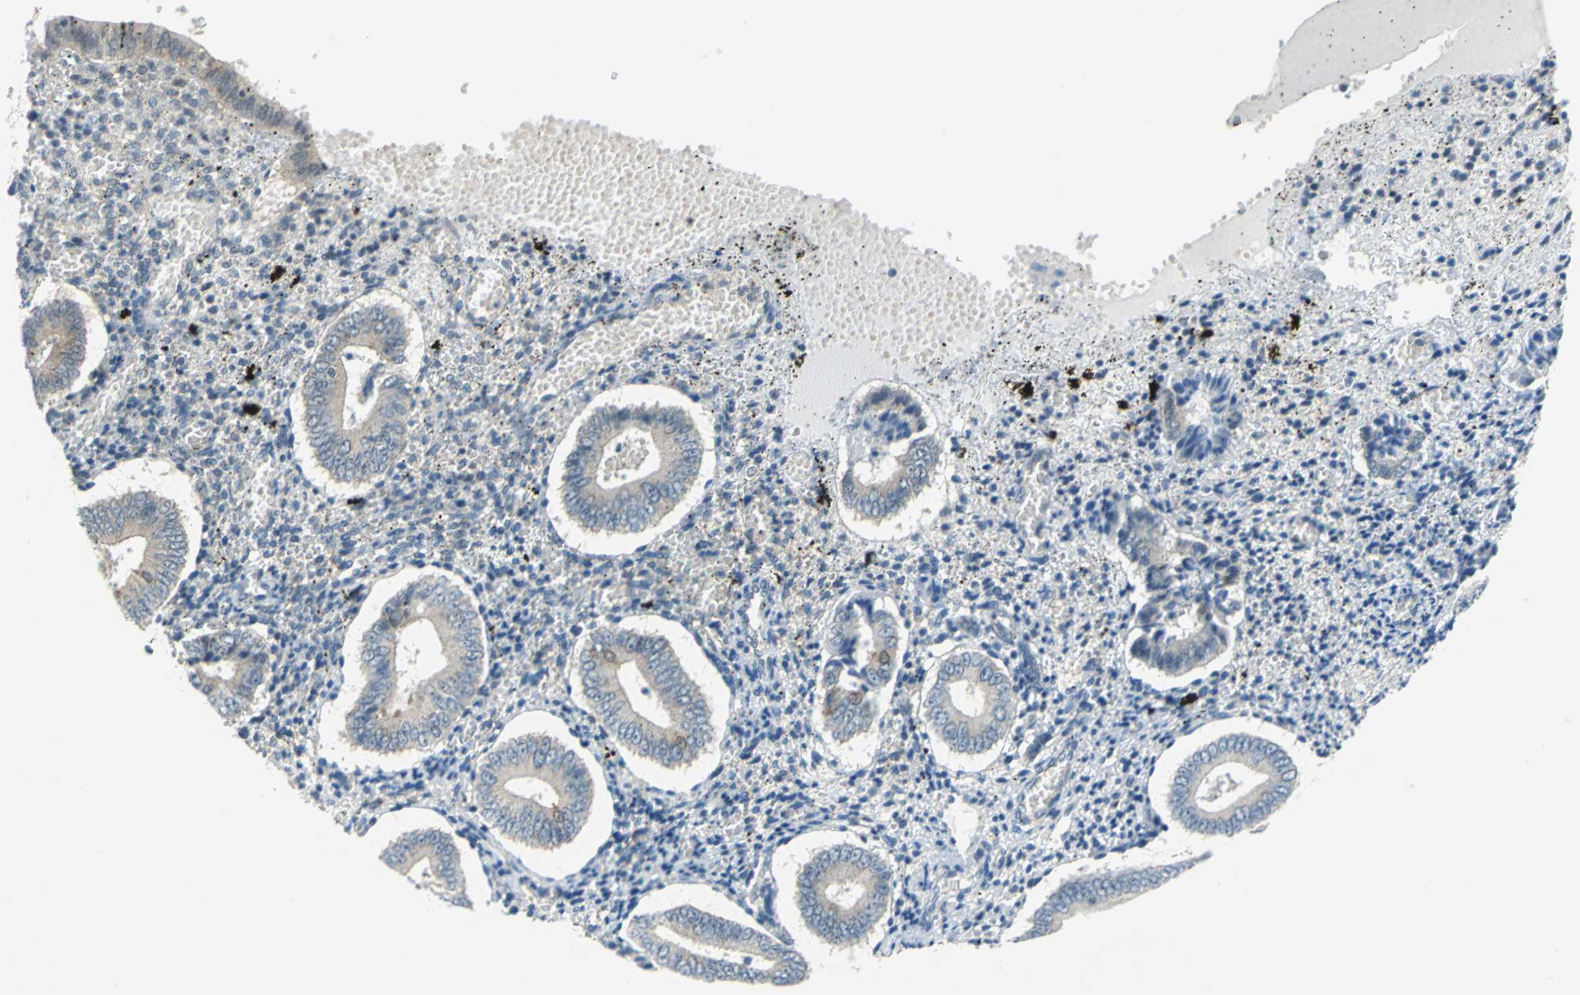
{"staining": {"intensity": "negative", "quantity": "none", "location": "none"}, "tissue": "endometrium", "cell_type": "Cells in endometrial stroma", "image_type": "normal", "snomed": [{"axis": "morphology", "description": "Normal tissue, NOS"}, {"axis": "topography", "description": "Endometrium"}], "caption": "The immunohistochemistry histopathology image has no significant staining in cells in endometrial stroma of endometrium. (Brightfield microscopy of DAB (3,3'-diaminobenzidine) IHC at high magnification).", "gene": "PIN1", "patient": {"sex": "female", "age": 42}}